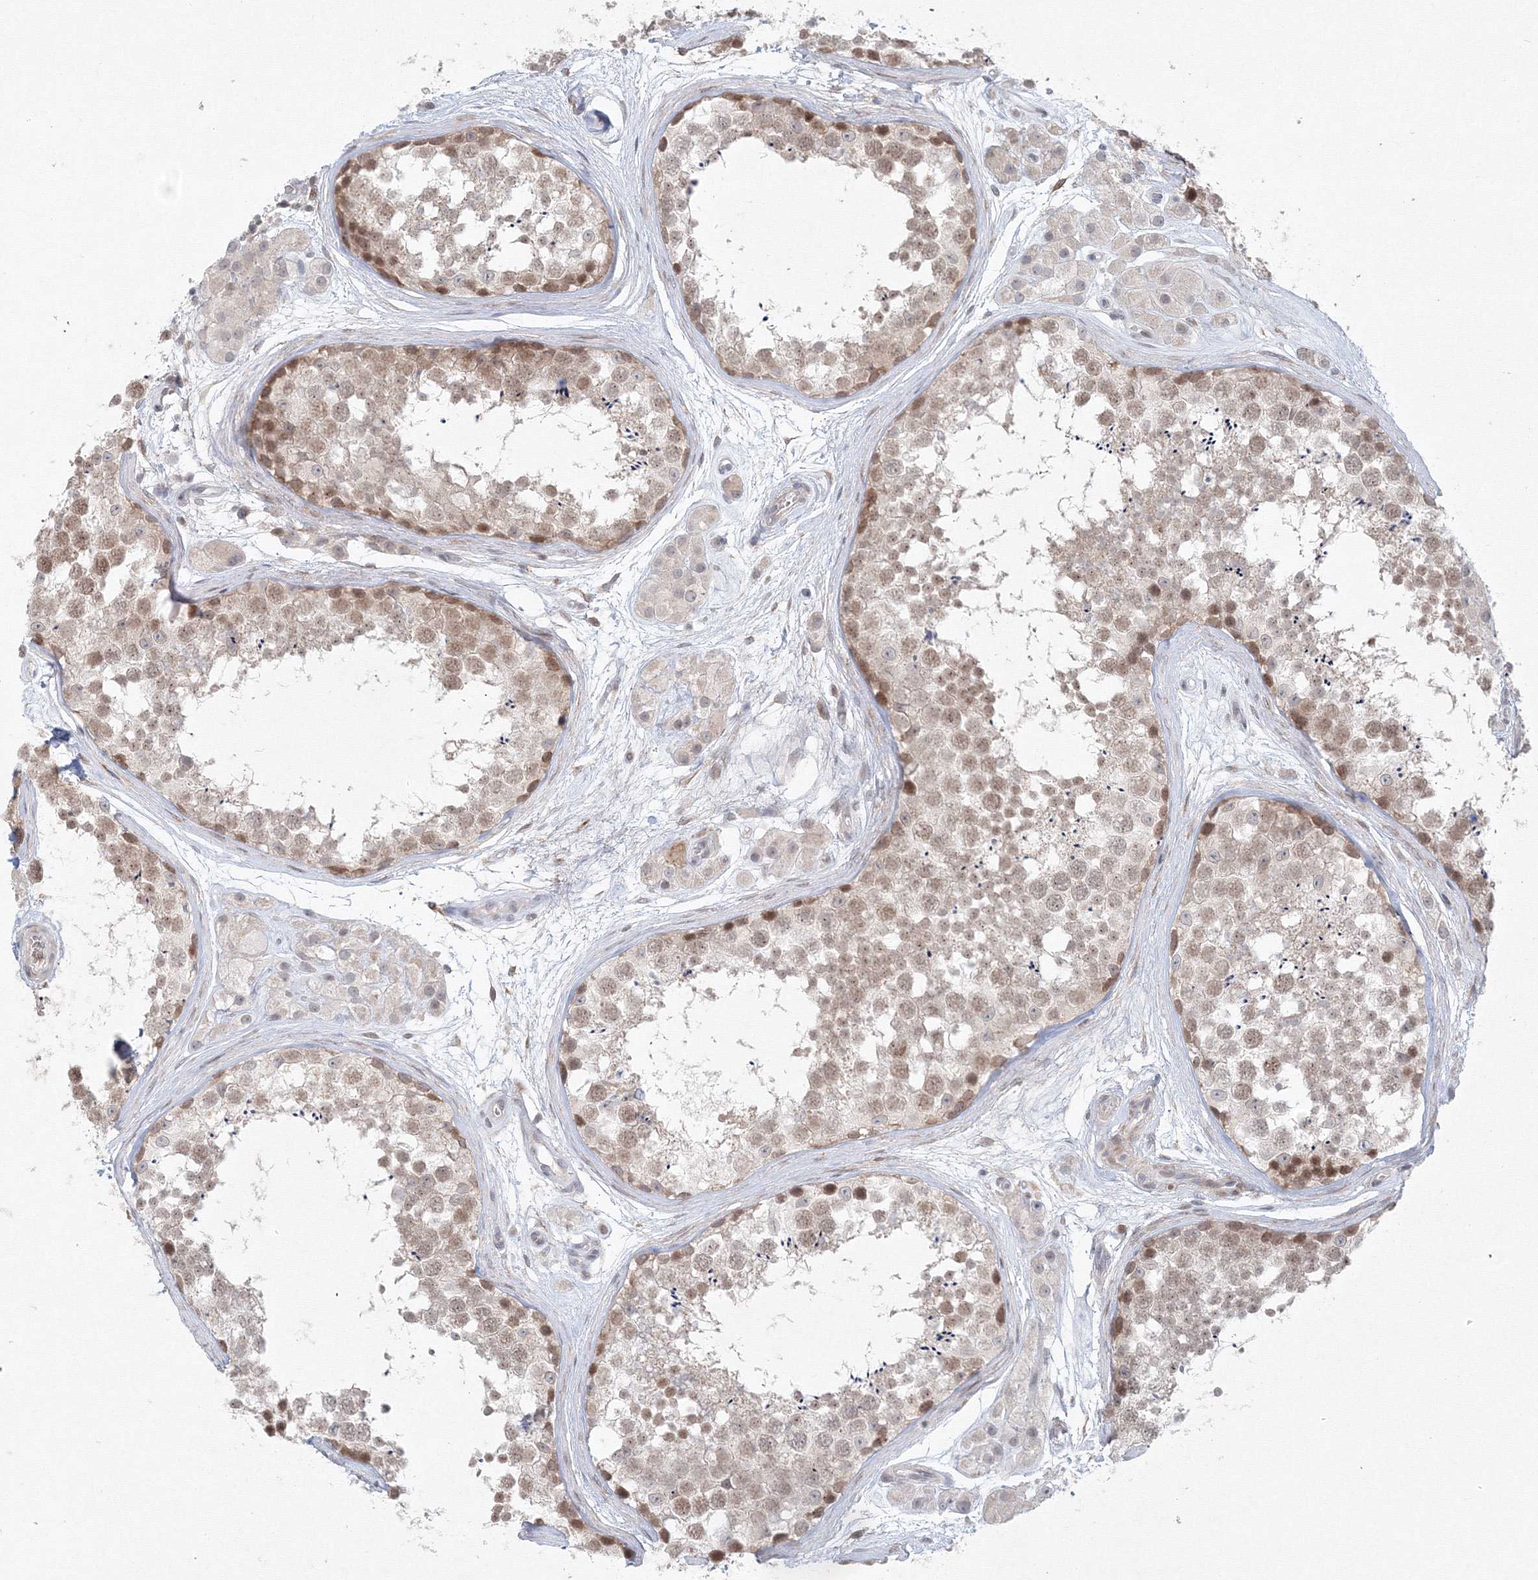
{"staining": {"intensity": "moderate", "quantity": "25%-75%", "location": "nuclear"}, "tissue": "testis", "cell_type": "Cells in seminiferous ducts", "image_type": "normal", "snomed": [{"axis": "morphology", "description": "Normal tissue, NOS"}, {"axis": "topography", "description": "Testis"}], "caption": "Immunohistochemical staining of benign testis exhibits moderate nuclear protein staining in approximately 25%-75% of cells in seminiferous ducts.", "gene": "KIF4A", "patient": {"sex": "male", "age": 56}}